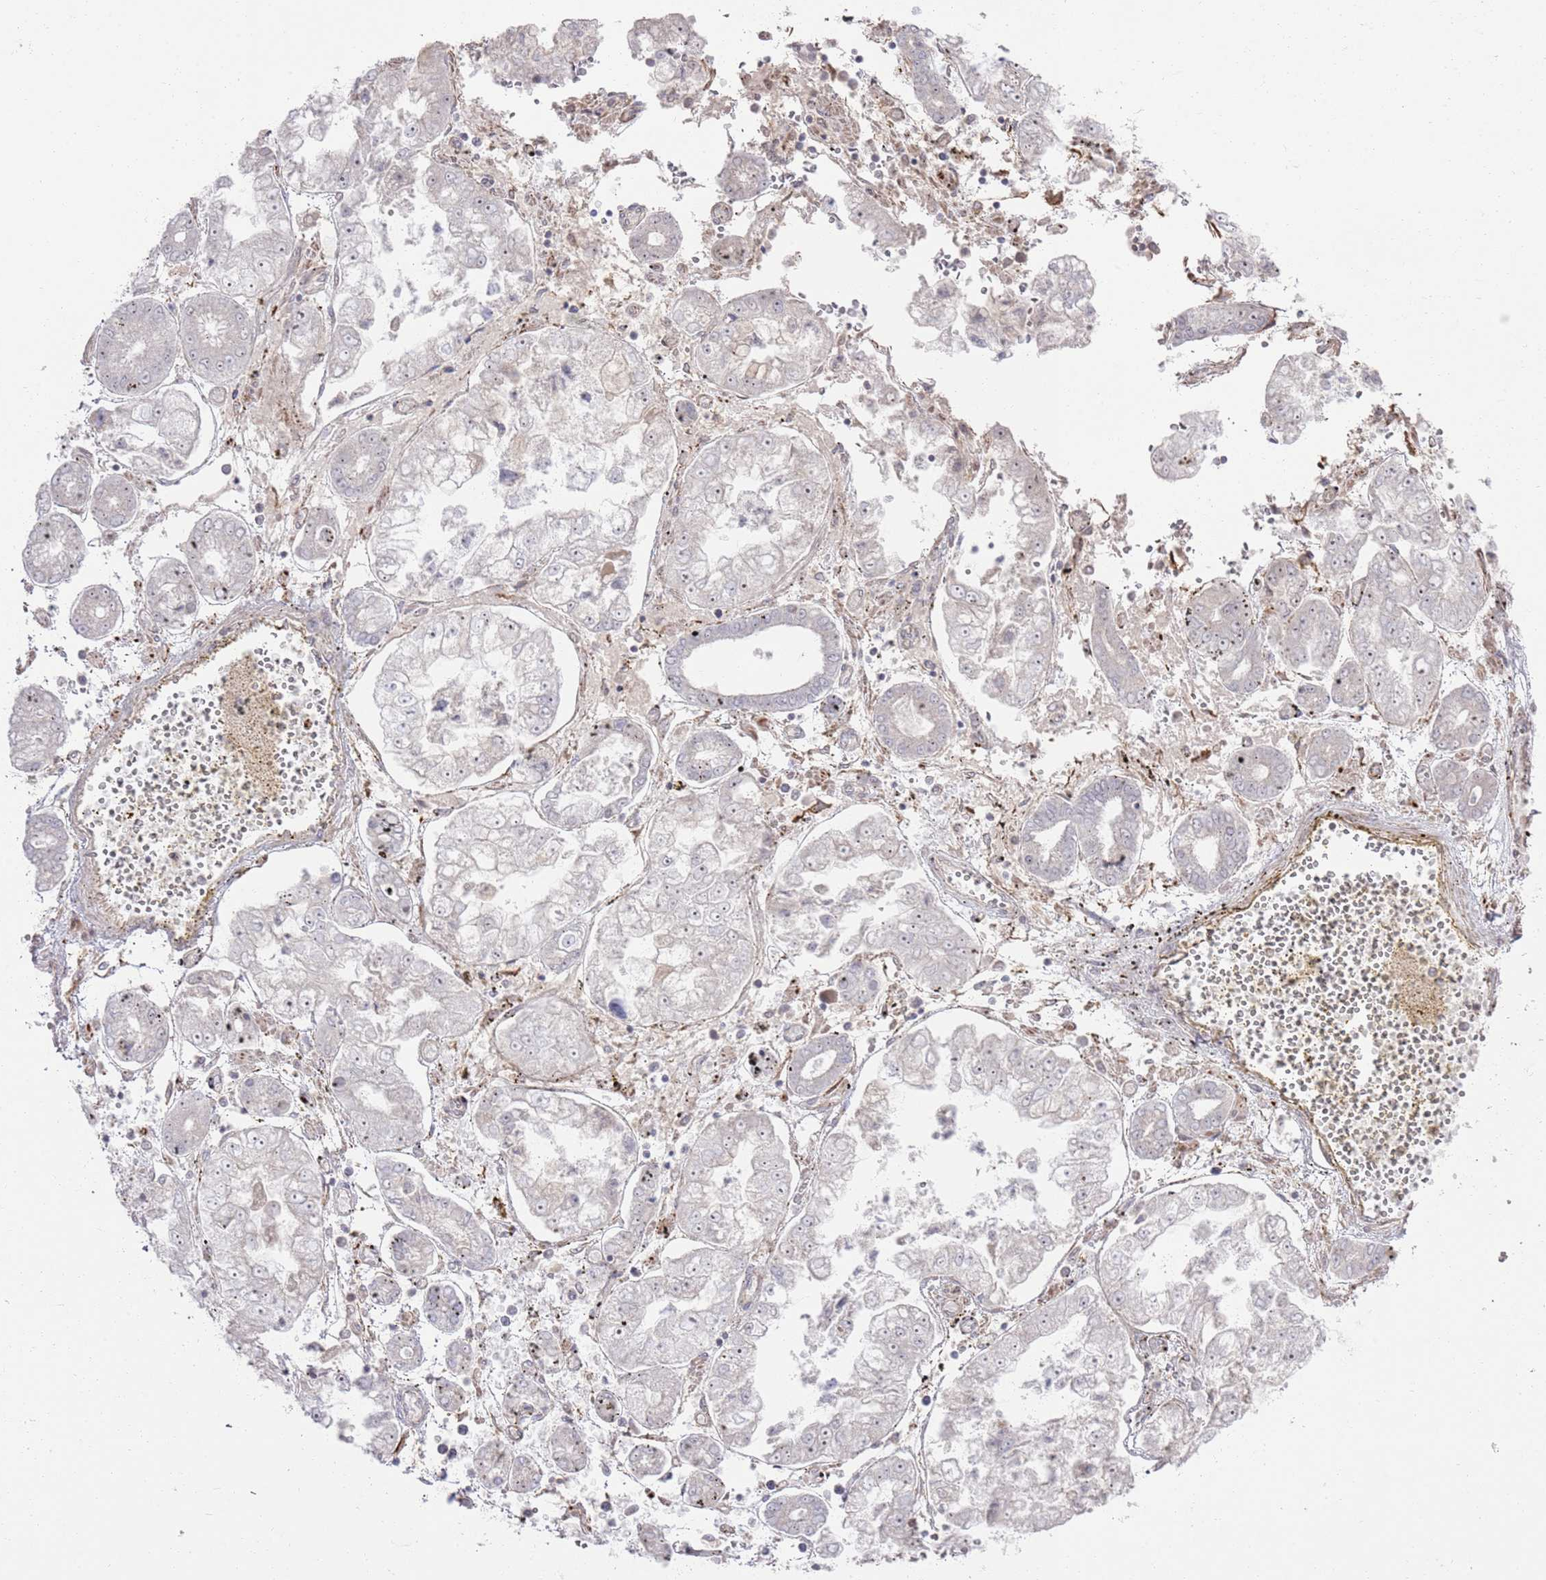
{"staining": {"intensity": "negative", "quantity": "none", "location": "none"}, "tissue": "stomach cancer", "cell_type": "Tumor cells", "image_type": "cancer", "snomed": [{"axis": "morphology", "description": "Adenocarcinoma, NOS"}, {"axis": "topography", "description": "Stomach"}], "caption": "A photomicrograph of human stomach adenocarcinoma is negative for staining in tumor cells. (DAB (3,3'-diaminobenzidine) immunohistochemistry visualized using brightfield microscopy, high magnification).", "gene": "PHF21A", "patient": {"sex": "male", "age": 76}}